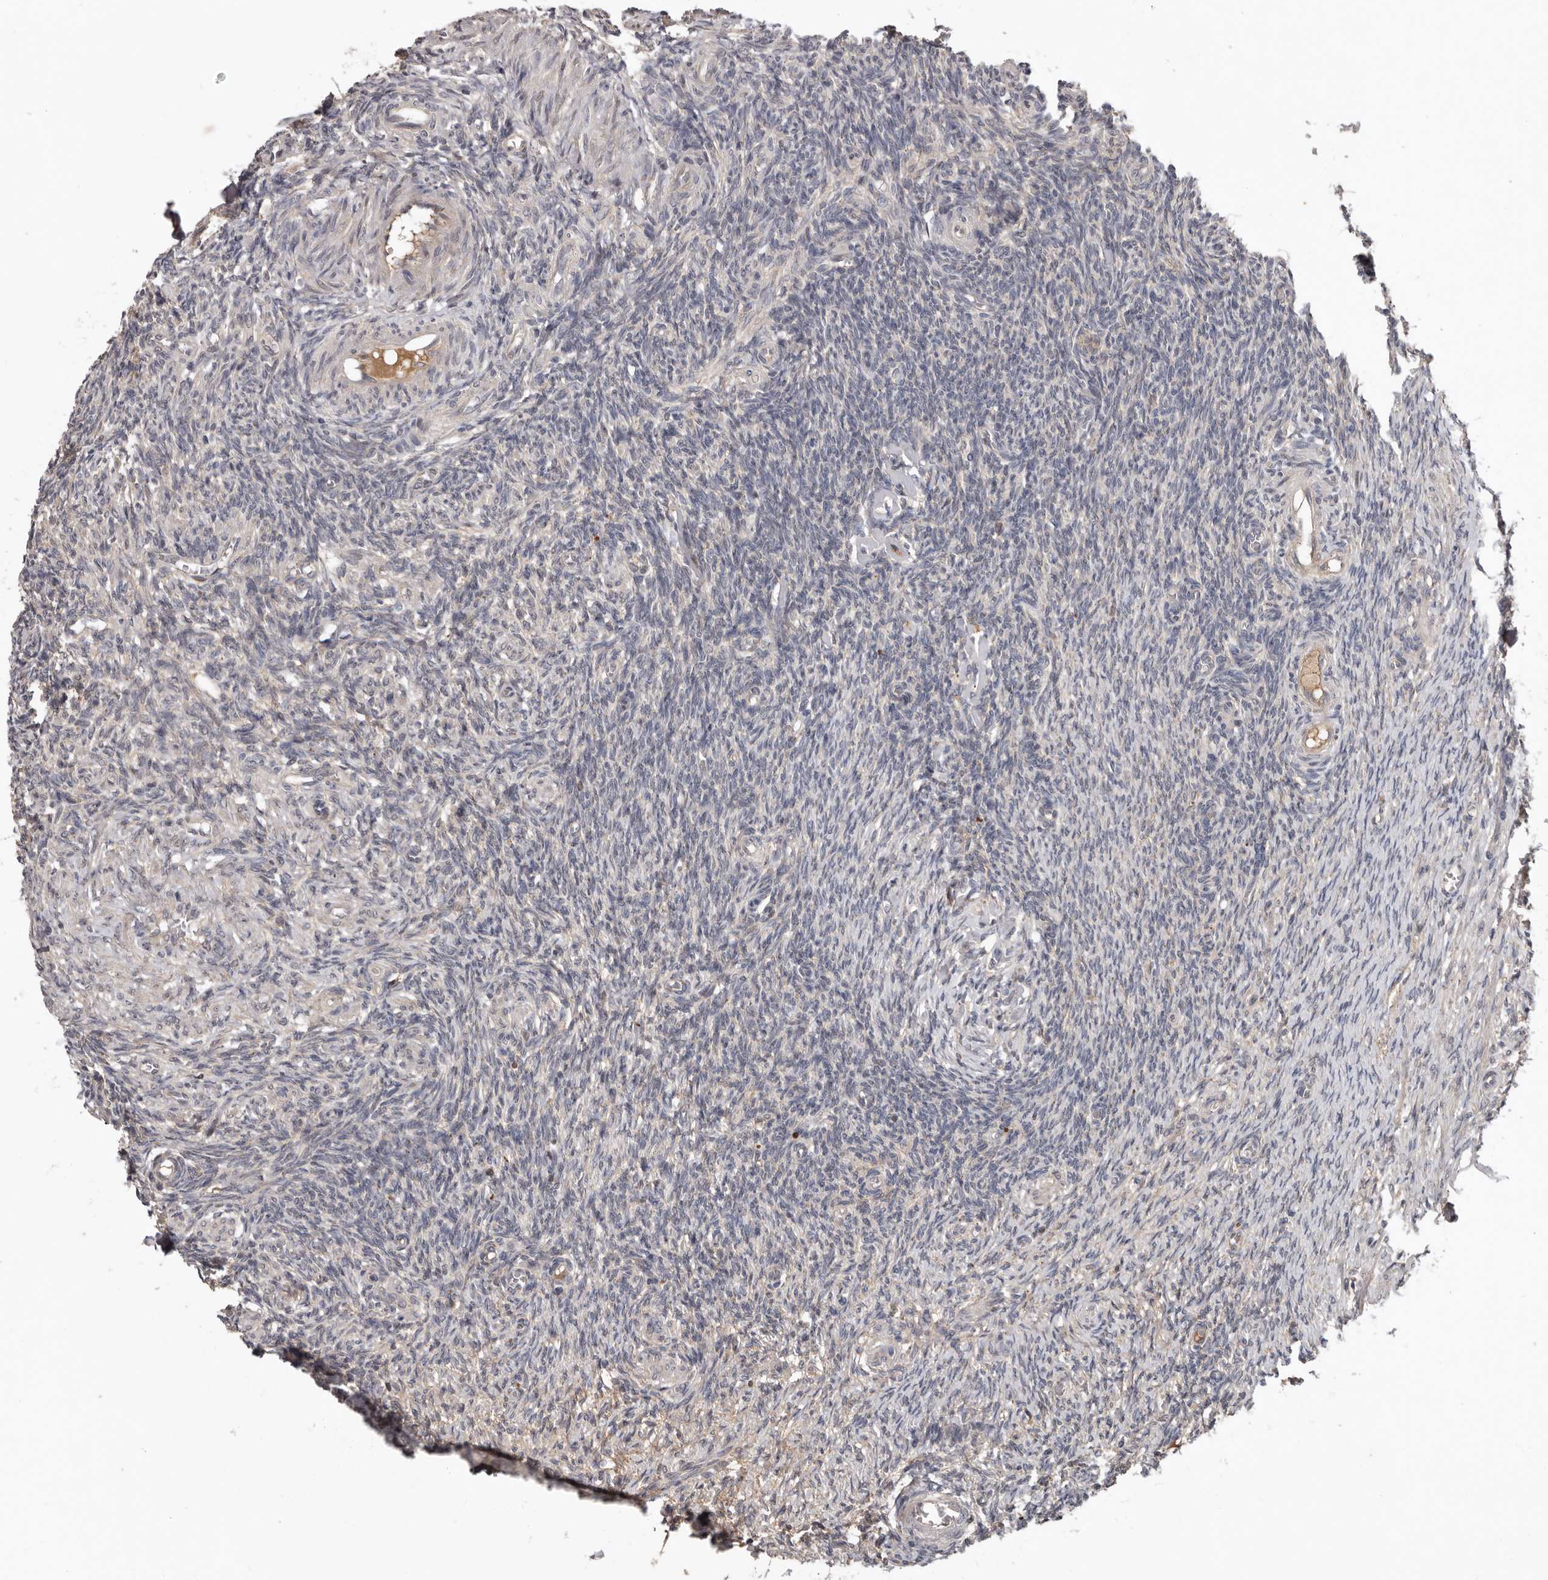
{"staining": {"intensity": "negative", "quantity": "none", "location": "none"}, "tissue": "ovary", "cell_type": "Follicle cells", "image_type": "normal", "snomed": [{"axis": "morphology", "description": "Normal tissue, NOS"}, {"axis": "topography", "description": "Ovary"}], "caption": "A high-resolution histopathology image shows IHC staining of unremarkable ovary, which reveals no significant staining in follicle cells.", "gene": "NMUR1", "patient": {"sex": "female", "age": 27}}